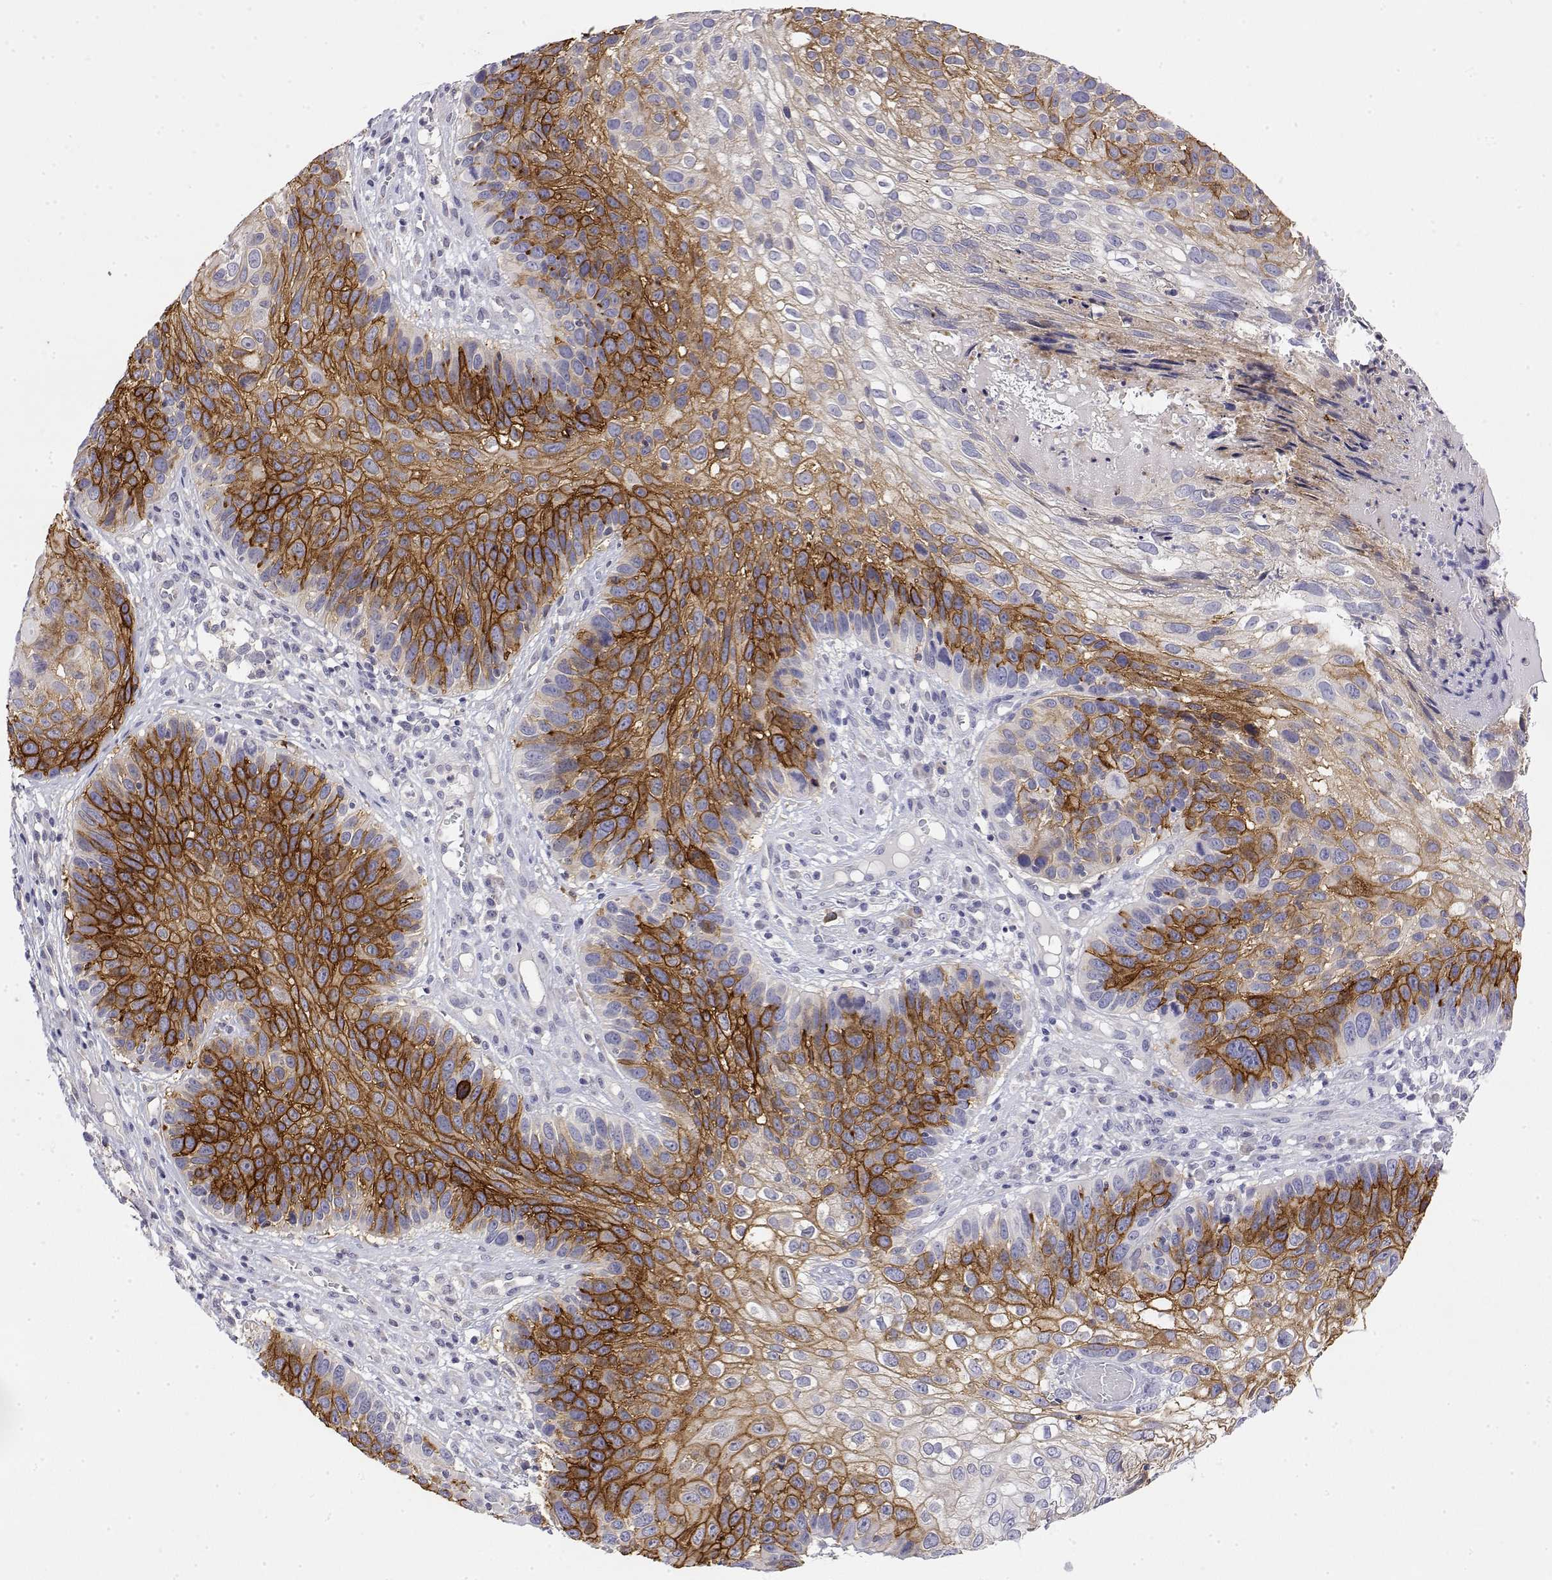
{"staining": {"intensity": "strong", "quantity": "25%-75%", "location": "cytoplasmic/membranous"}, "tissue": "skin cancer", "cell_type": "Tumor cells", "image_type": "cancer", "snomed": [{"axis": "morphology", "description": "Squamous cell carcinoma, NOS"}, {"axis": "topography", "description": "Skin"}], "caption": "A brown stain shows strong cytoplasmic/membranous staining of a protein in human skin squamous cell carcinoma tumor cells. (DAB = brown stain, brightfield microscopy at high magnification).", "gene": "LY6D", "patient": {"sex": "male", "age": 92}}